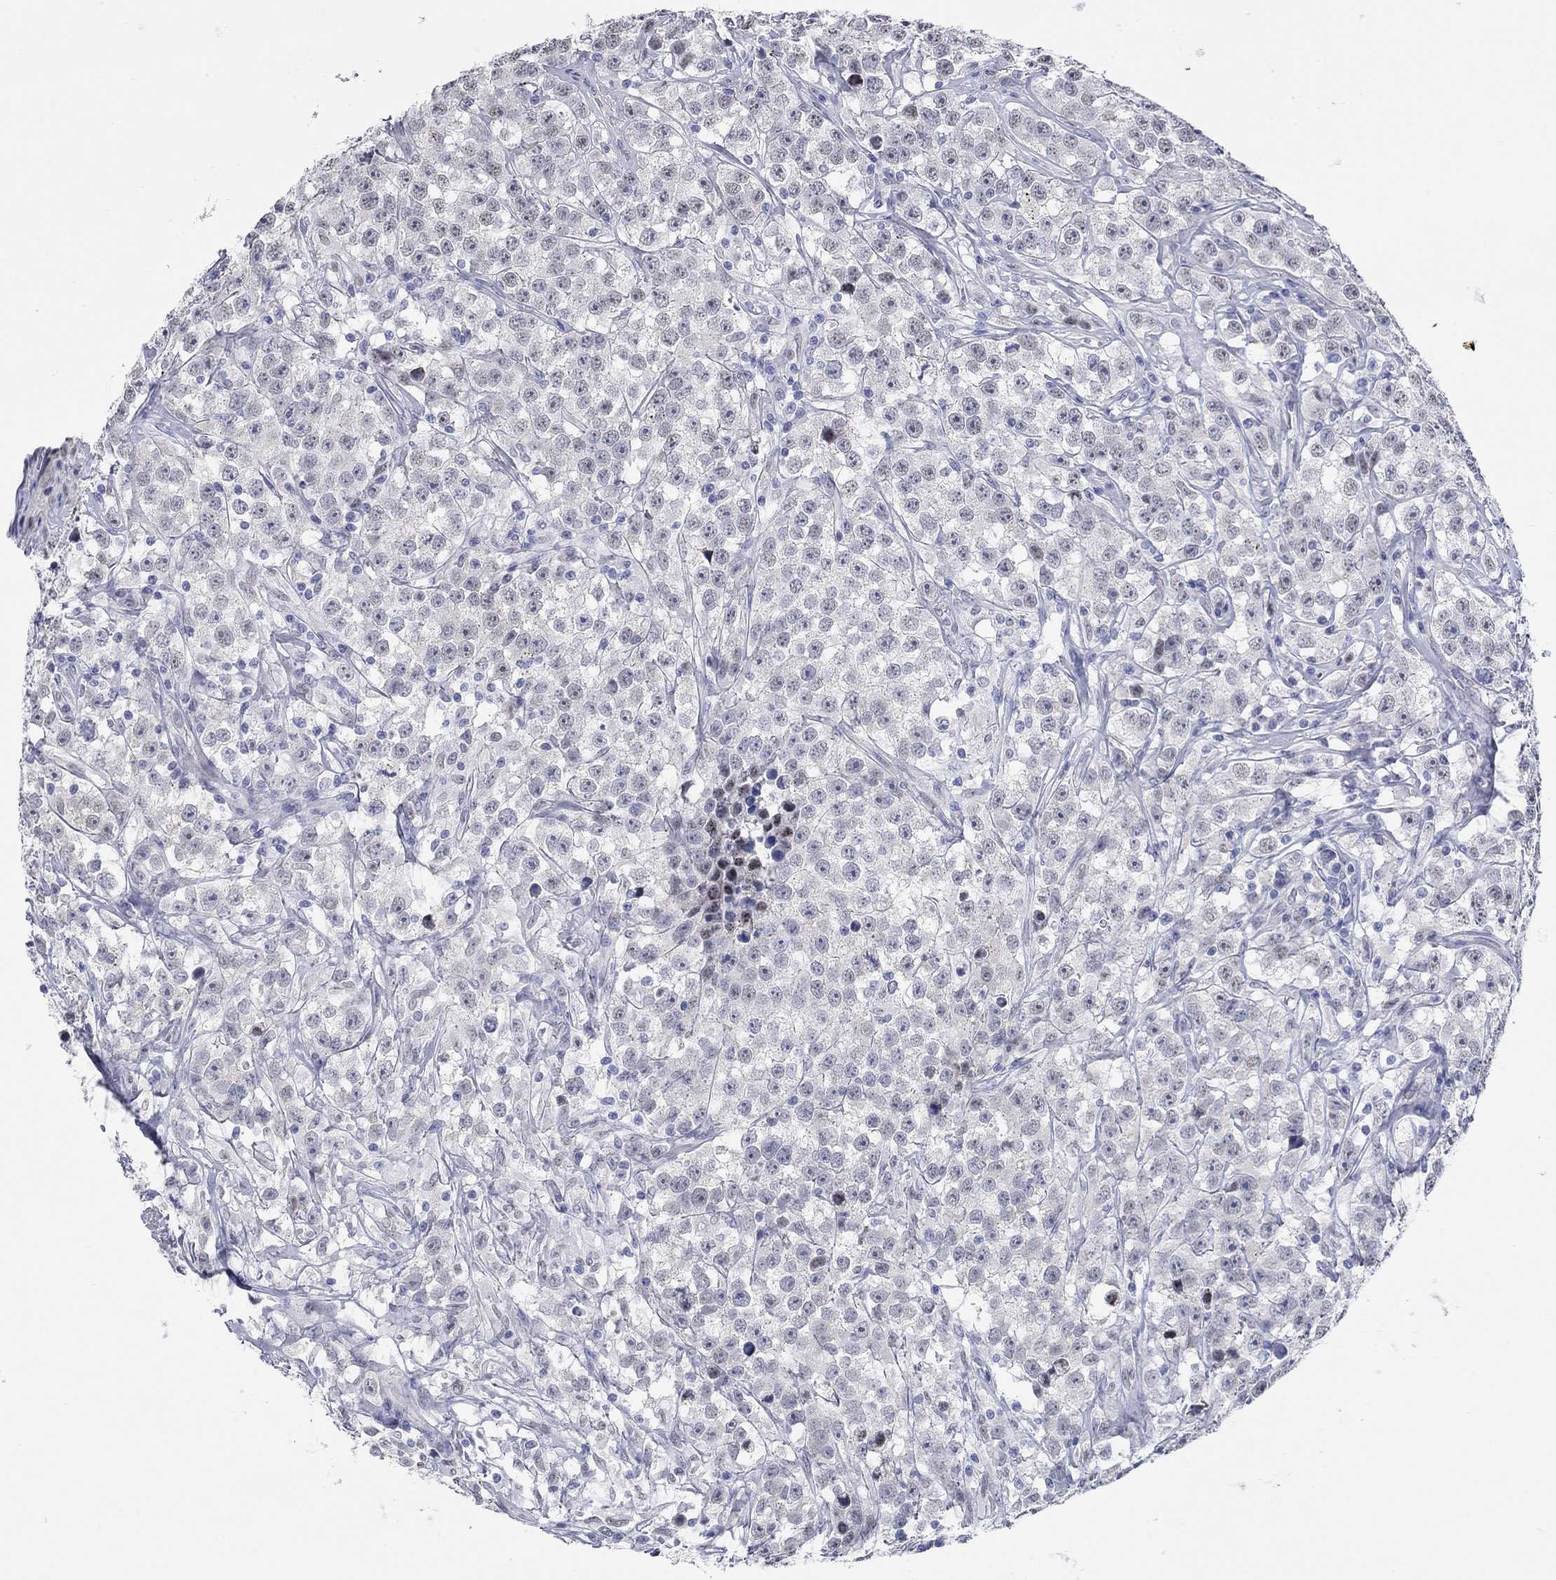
{"staining": {"intensity": "negative", "quantity": "none", "location": "none"}, "tissue": "testis cancer", "cell_type": "Tumor cells", "image_type": "cancer", "snomed": [{"axis": "morphology", "description": "Seminoma, NOS"}, {"axis": "topography", "description": "Testis"}], "caption": "A photomicrograph of testis seminoma stained for a protein displays no brown staining in tumor cells. The staining was performed using DAB to visualize the protein expression in brown, while the nuclei were stained in blue with hematoxylin (Magnification: 20x).", "gene": "WASF3", "patient": {"sex": "male", "age": 59}}